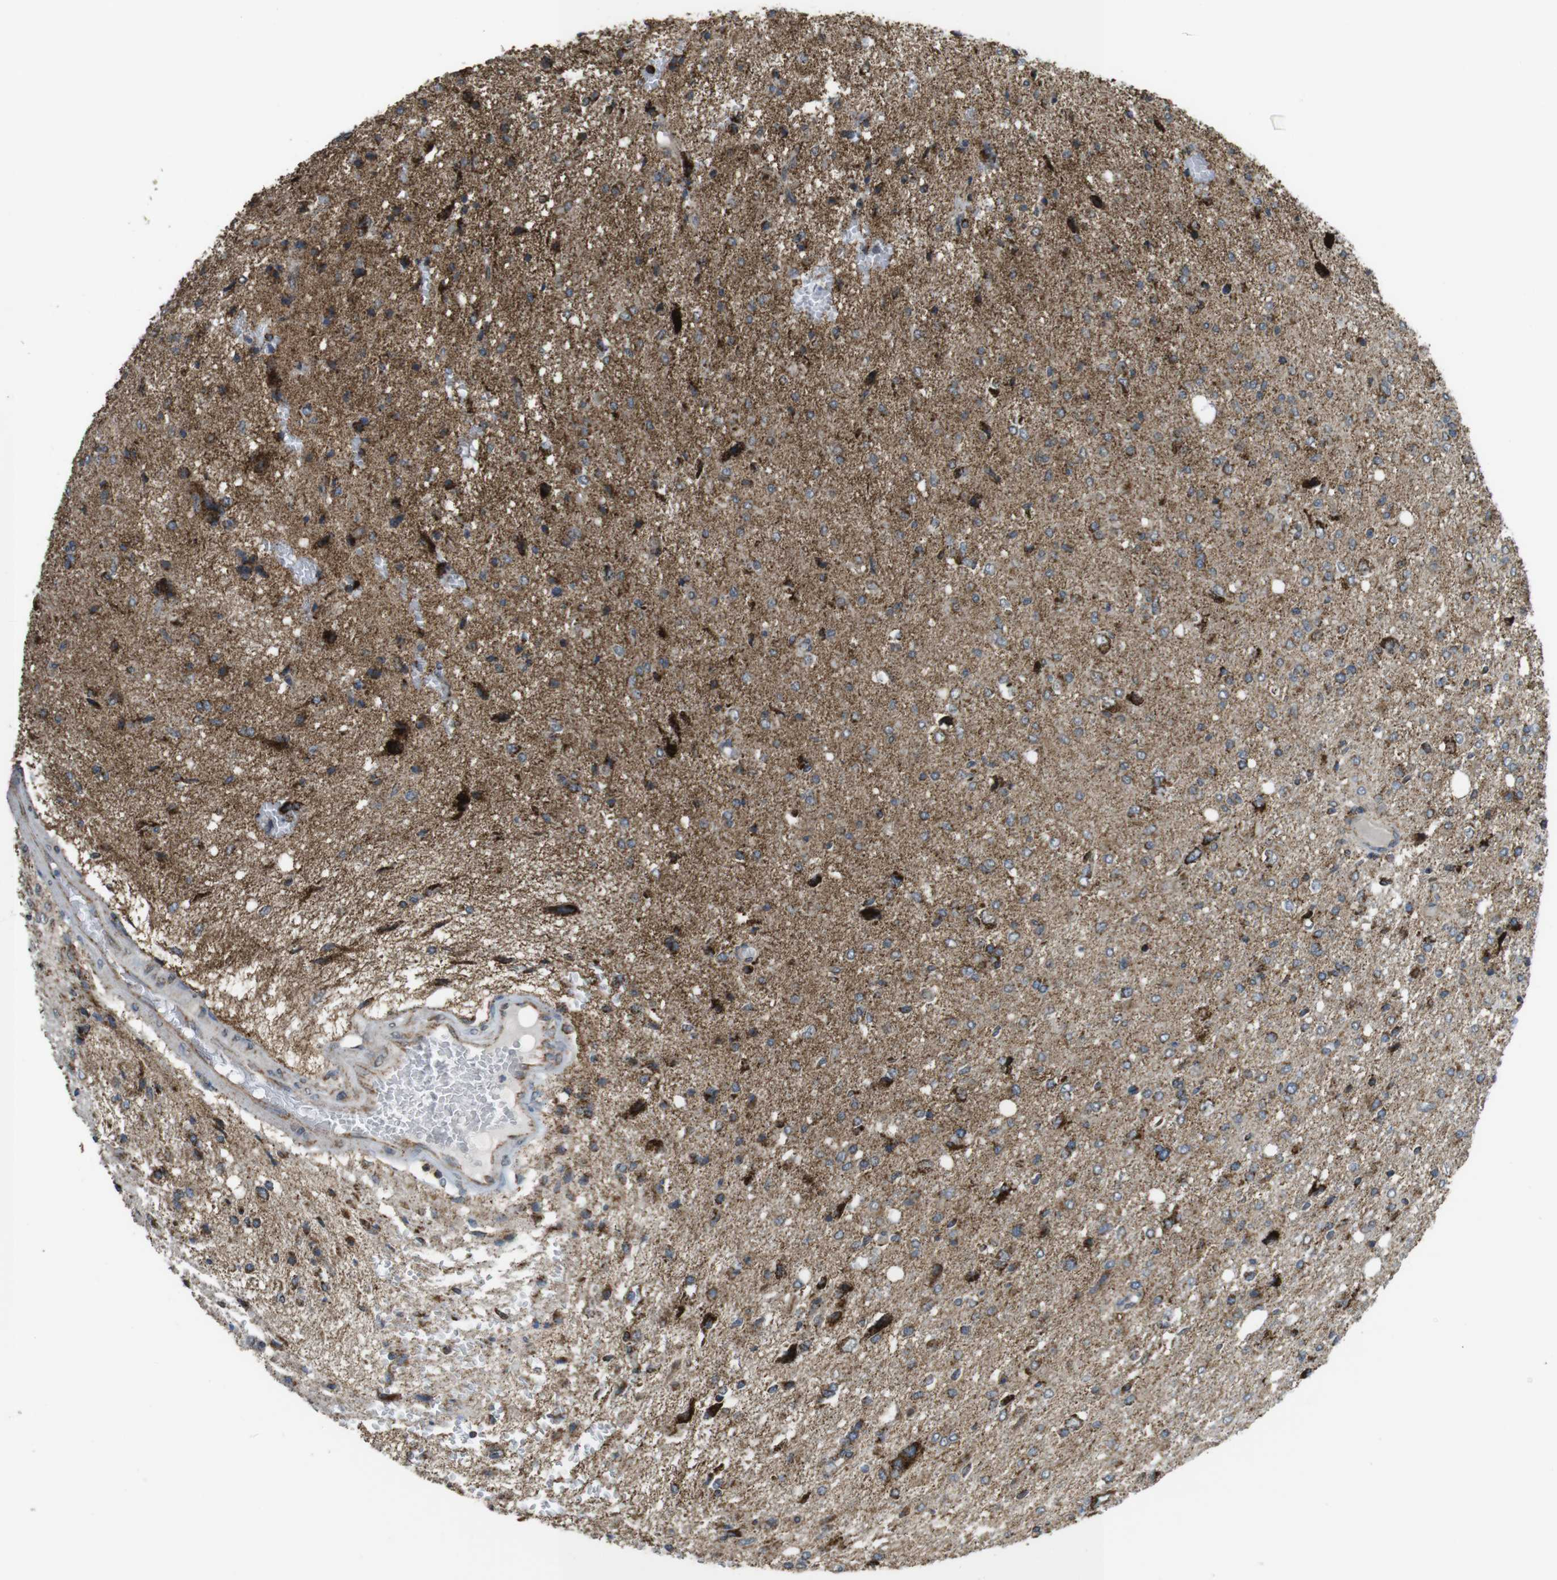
{"staining": {"intensity": "moderate", "quantity": "25%-75%", "location": "cytoplasmic/membranous"}, "tissue": "glioma", "cell_type": "Tumor cells", "image_type": "cancer", "snomed": [{"axis": "morphology", "description": "Glioma, malignant, High grade"}, {"axis": "topography", "description": "Brain"}], "caption": "IHC of human glioma displays medium levels of moderate cytoplasmic/membranous positivity in about 25%-75% of tumor cells. (DAB (3,3'-diaminobenzidine) = brown stain, brightfield microscopy at high magnification).", "gene": "CALHM2", "patient": {"sex": "female", "age": 59}}